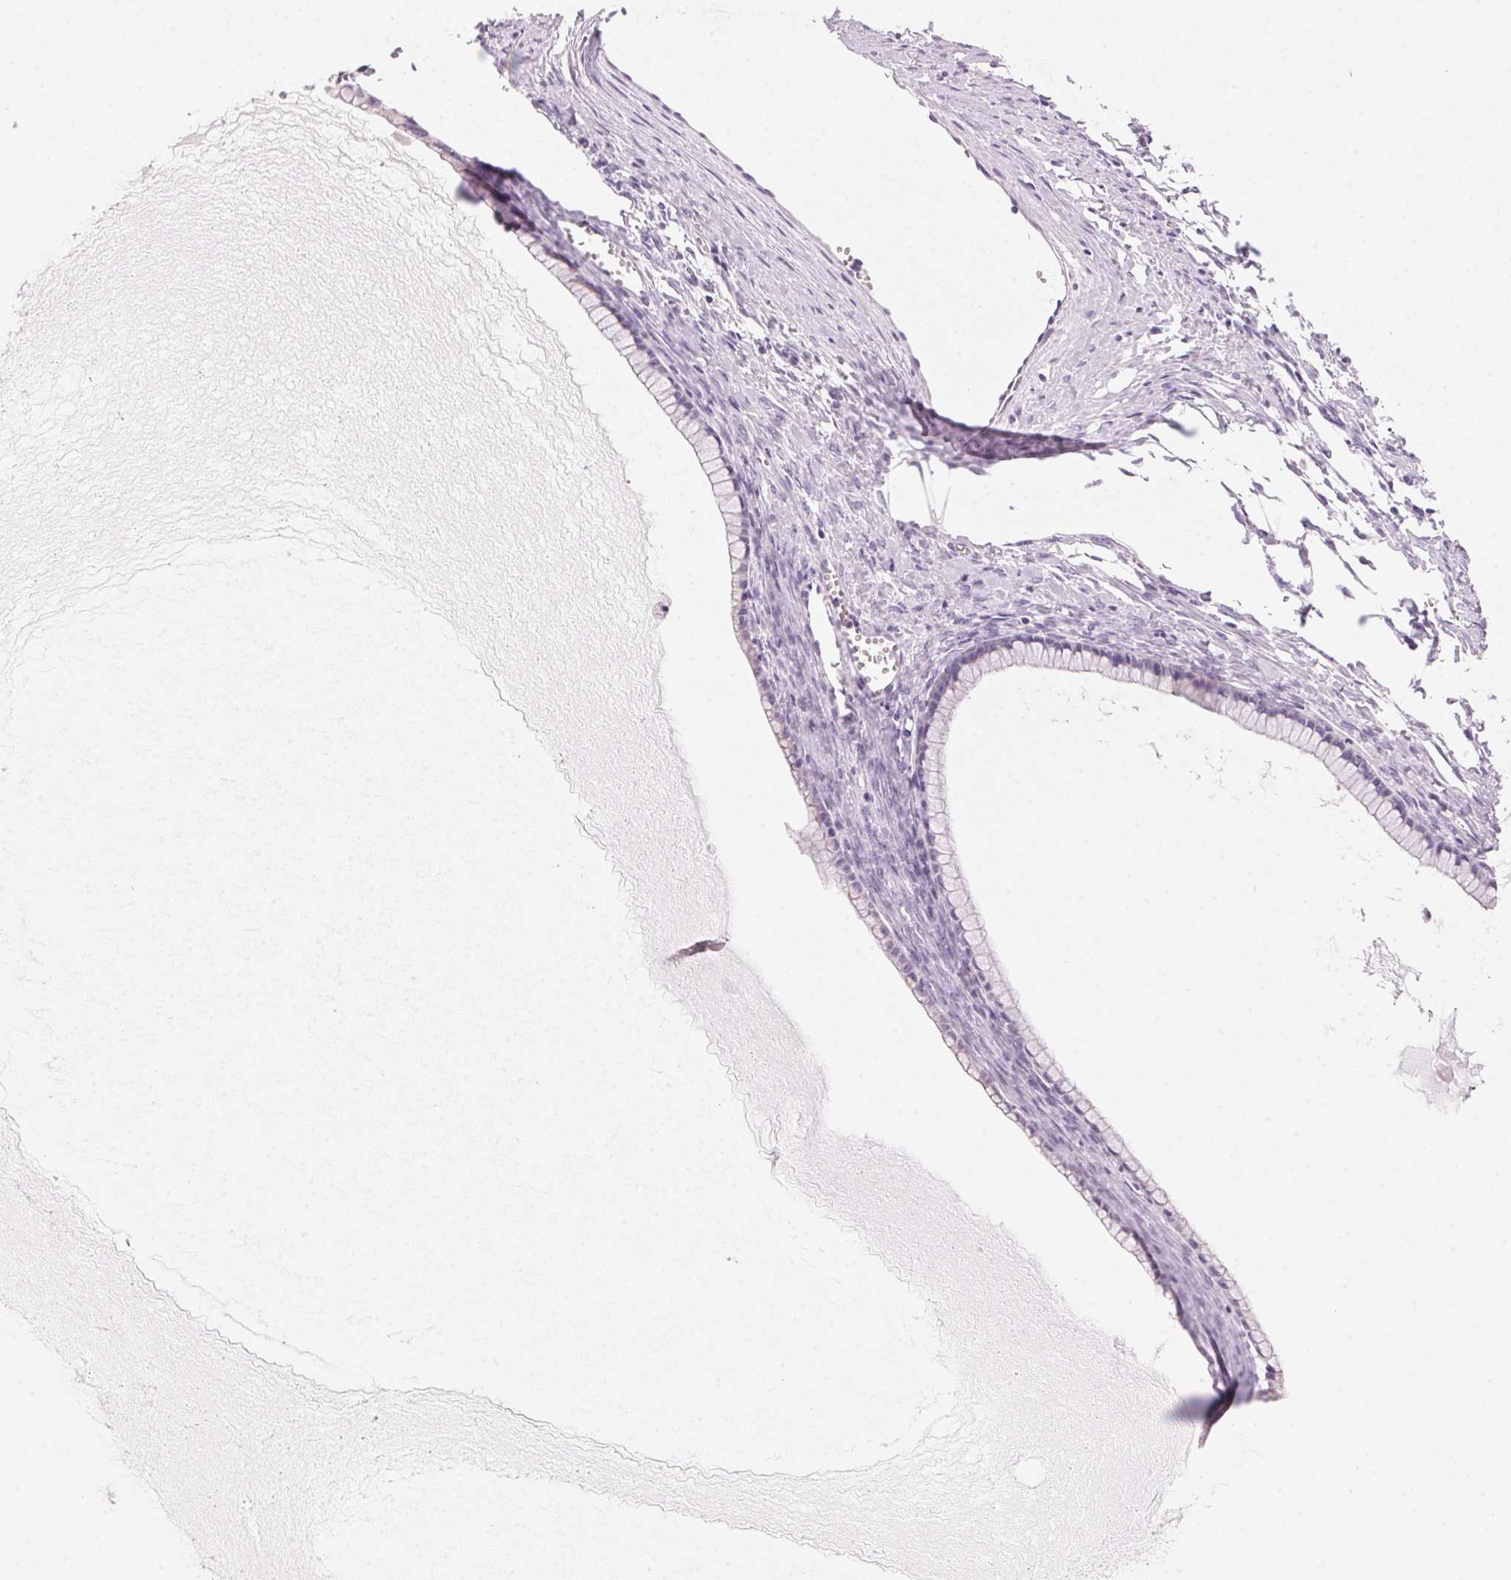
{"staining": {"intensity": "negative", "quantity": "none", "location": "none"}, "tissue": "ovarian cancer", "cell_type": "Tumor cells", "image_type": "cancer", "snomed": [{"axis": "morphology", "description": "Cystadenocarcinoma, mucinous, NOS"}, {"axis": "topography", "description": "Ovary"}], "caption": "The immunohistochemistry (IHC) histopathology image has no significant expression in tumor cells of mucinous cystadenocarcinoma (ovarian) tissue. (Immunohistochemistry (ihc), brightfield microscopy, high magnification).", "gene": "HSD17B2", "patient": {"sex": "female", "age": 41}}